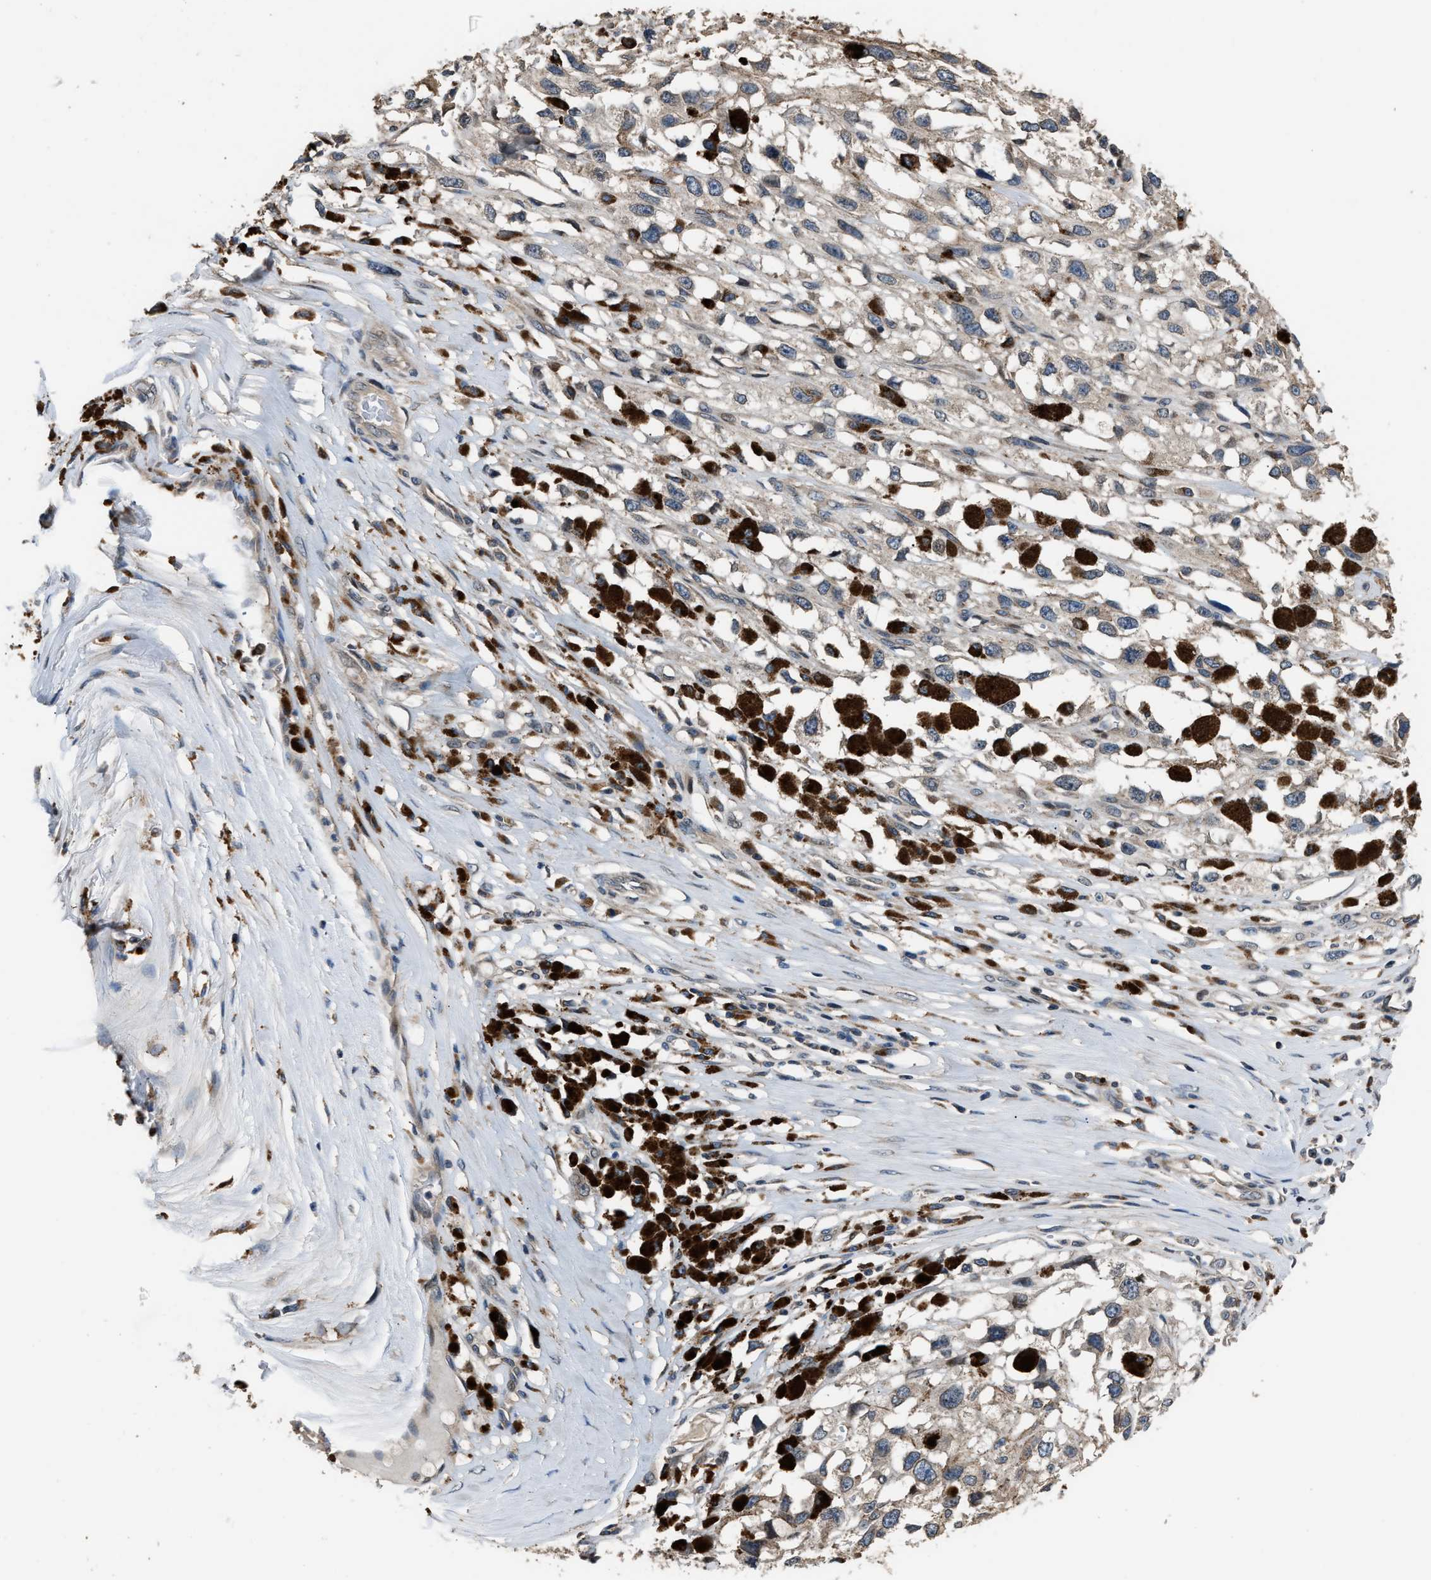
{"staining": {"intensity": "negative", "quantity": "none", "location": "none"}, "tissue": "melanoma", "cell_type": "Tumor cells", "image_type": "cancer", "snomed": [{"axis": "morphology", "description": "Malignant melanoma, Metastatic site"}, {"axis": "topography", "description": "Lymph node"}], "caption": "Immunohistochemistry (IHC) histopathology image of neoplastic tissue: melanoma stained with DAB exhibits no significant protein staining in tumor cells.", "gene": "TNRC18", "patient": {"sex": "male", "age": 59}}